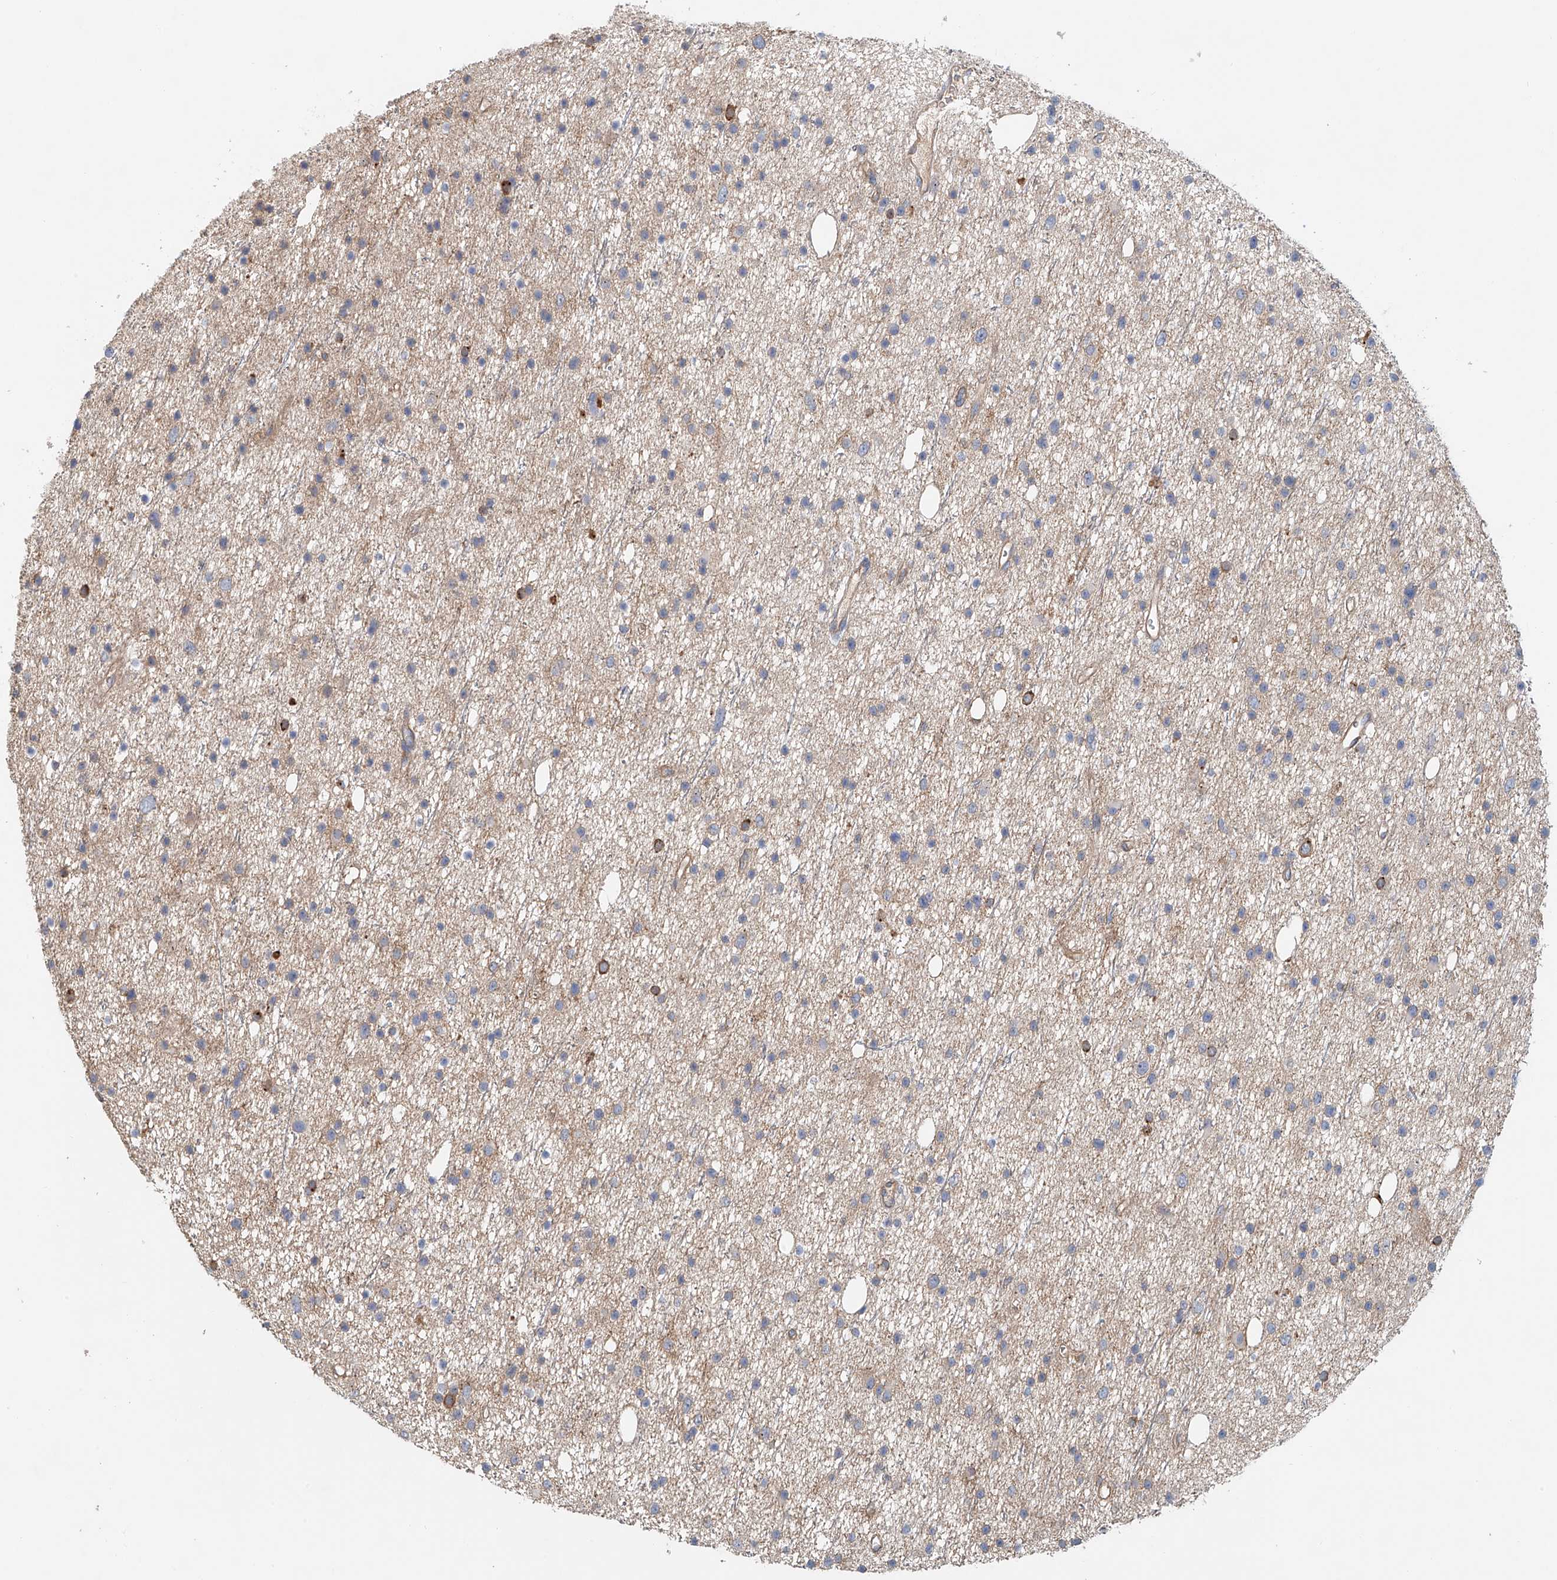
{"staining": {"intensity": "moderate", "quantity": "<25%", "location": "cytoplasmic/membranous"}, "tissue": "glioma", "cell_type": "Tumor cells", "image_type": "cancer", "snomed": [{"axis": "morphology", "description": "Glioma, malignant, Low grade"}, {"axis": "topography", "description": "Cerebral cortex"}], "caption": "Tumor cells demonstrate low levels of moderate cytoplasmic/membranous expression in about <25% of cells in human malignant low-grade glioma. The staining is performed using DAB (3,3'-diaminobenzidine) brown chromogen to label protein expression. The nuclei are counter-stained blue using hematoxylin.", "gene": "FRYL", "patient": {"sex": "female", "age": 39}}